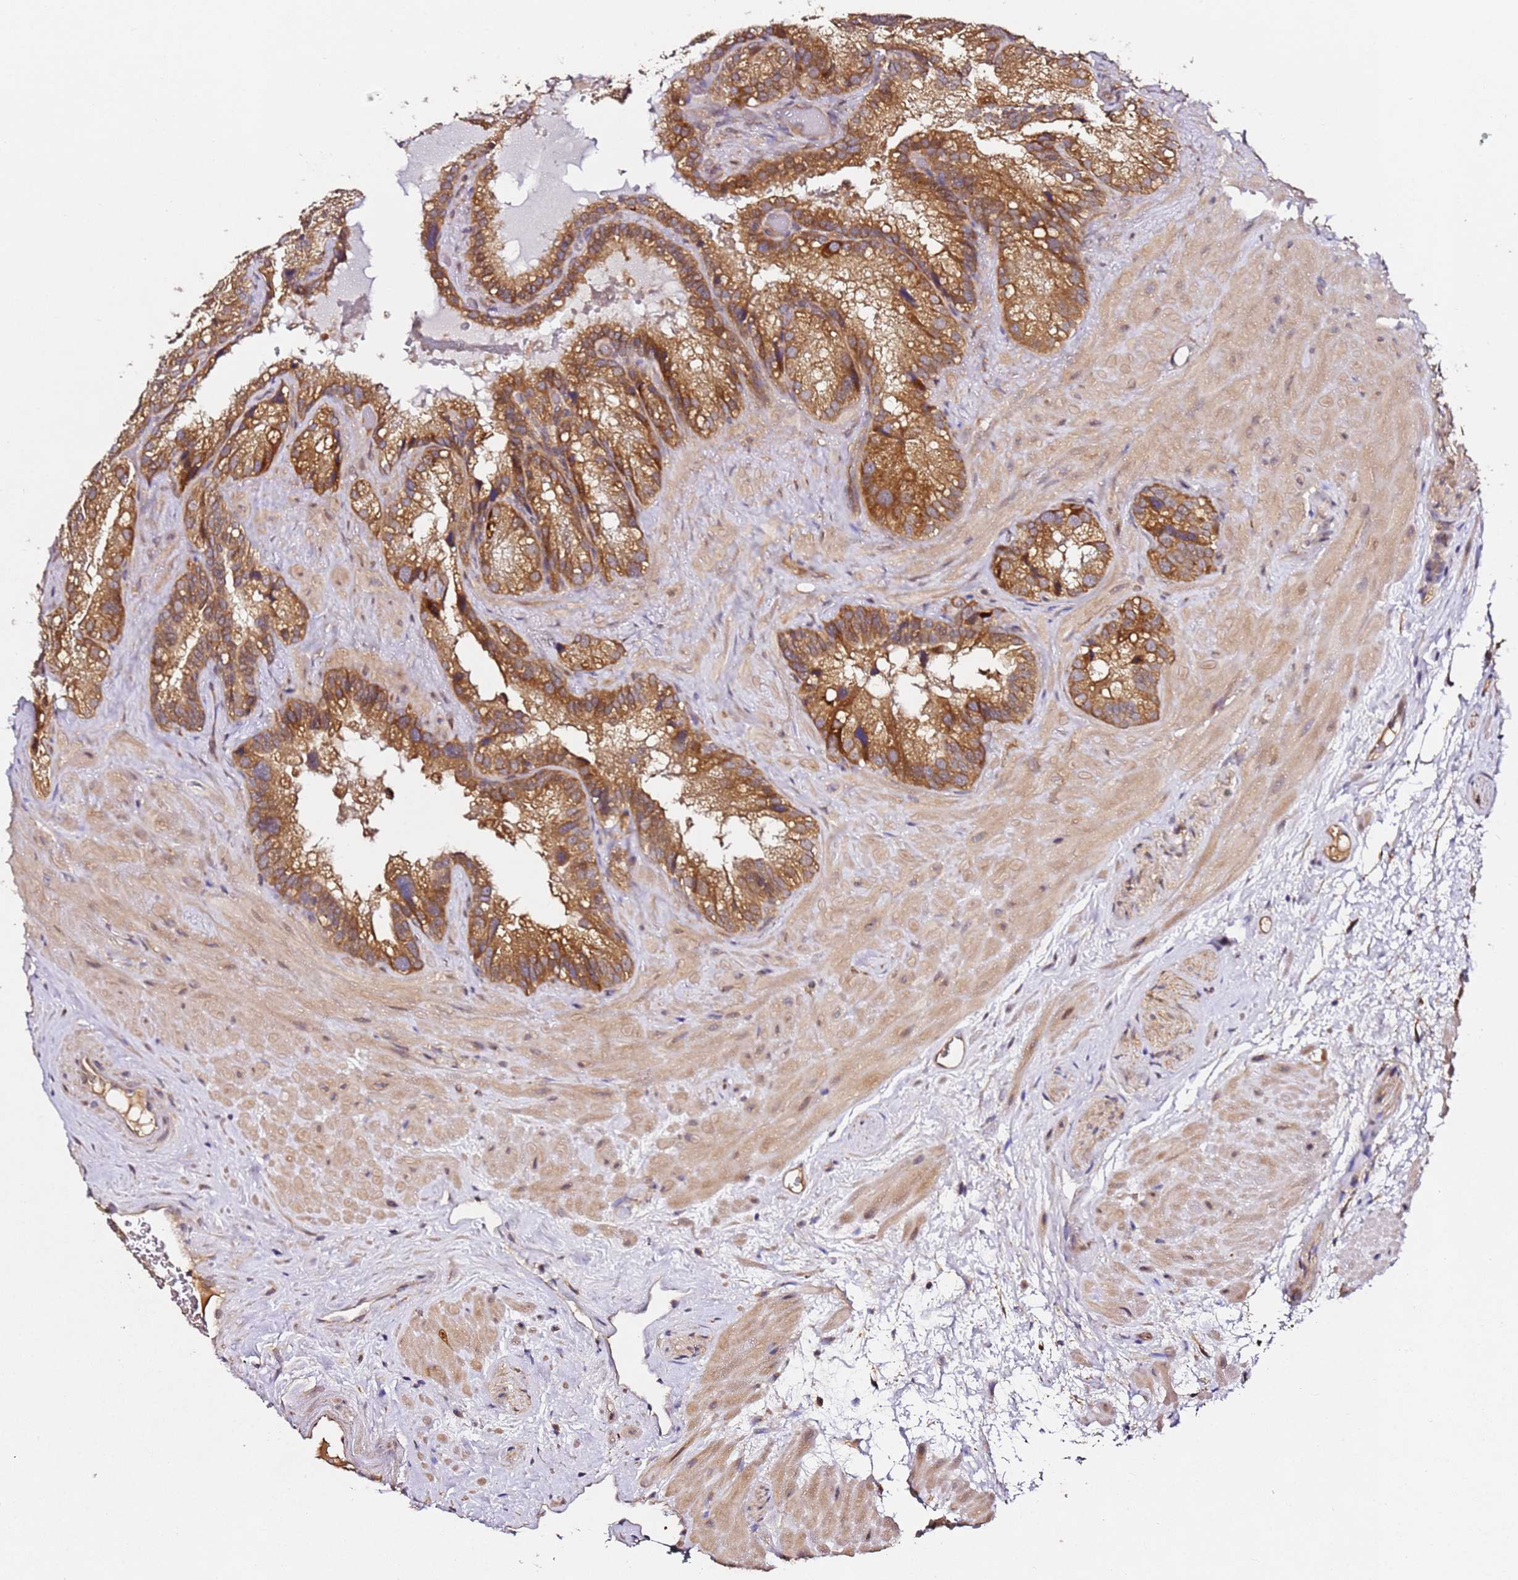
{"staining": {"intensity": "moderate", "quantity": ">75%", "location": "cytoplasmic/membranous"}, "tissue": "seminal vesicle", "cell_type": "Glandular cells", "image_type": "normal", "snomed": [{"axis": "morphology", "description": "Normal tissue, NOS"}, {"axis": "topography", "description": "Prostate"}, {"axis": "topography", "description": "Seminal veicle"}], "caption": "Seminal vesicle stained with immunohistochemistry (IHC) displays moderate cytoplasmic/membranous staining in approximately >75% of glandular cells. (Brightfield microscopy of DAB IHC at high magnification).", "gene": "ALG11", "patient": {"sex": "male", "age": 68}}